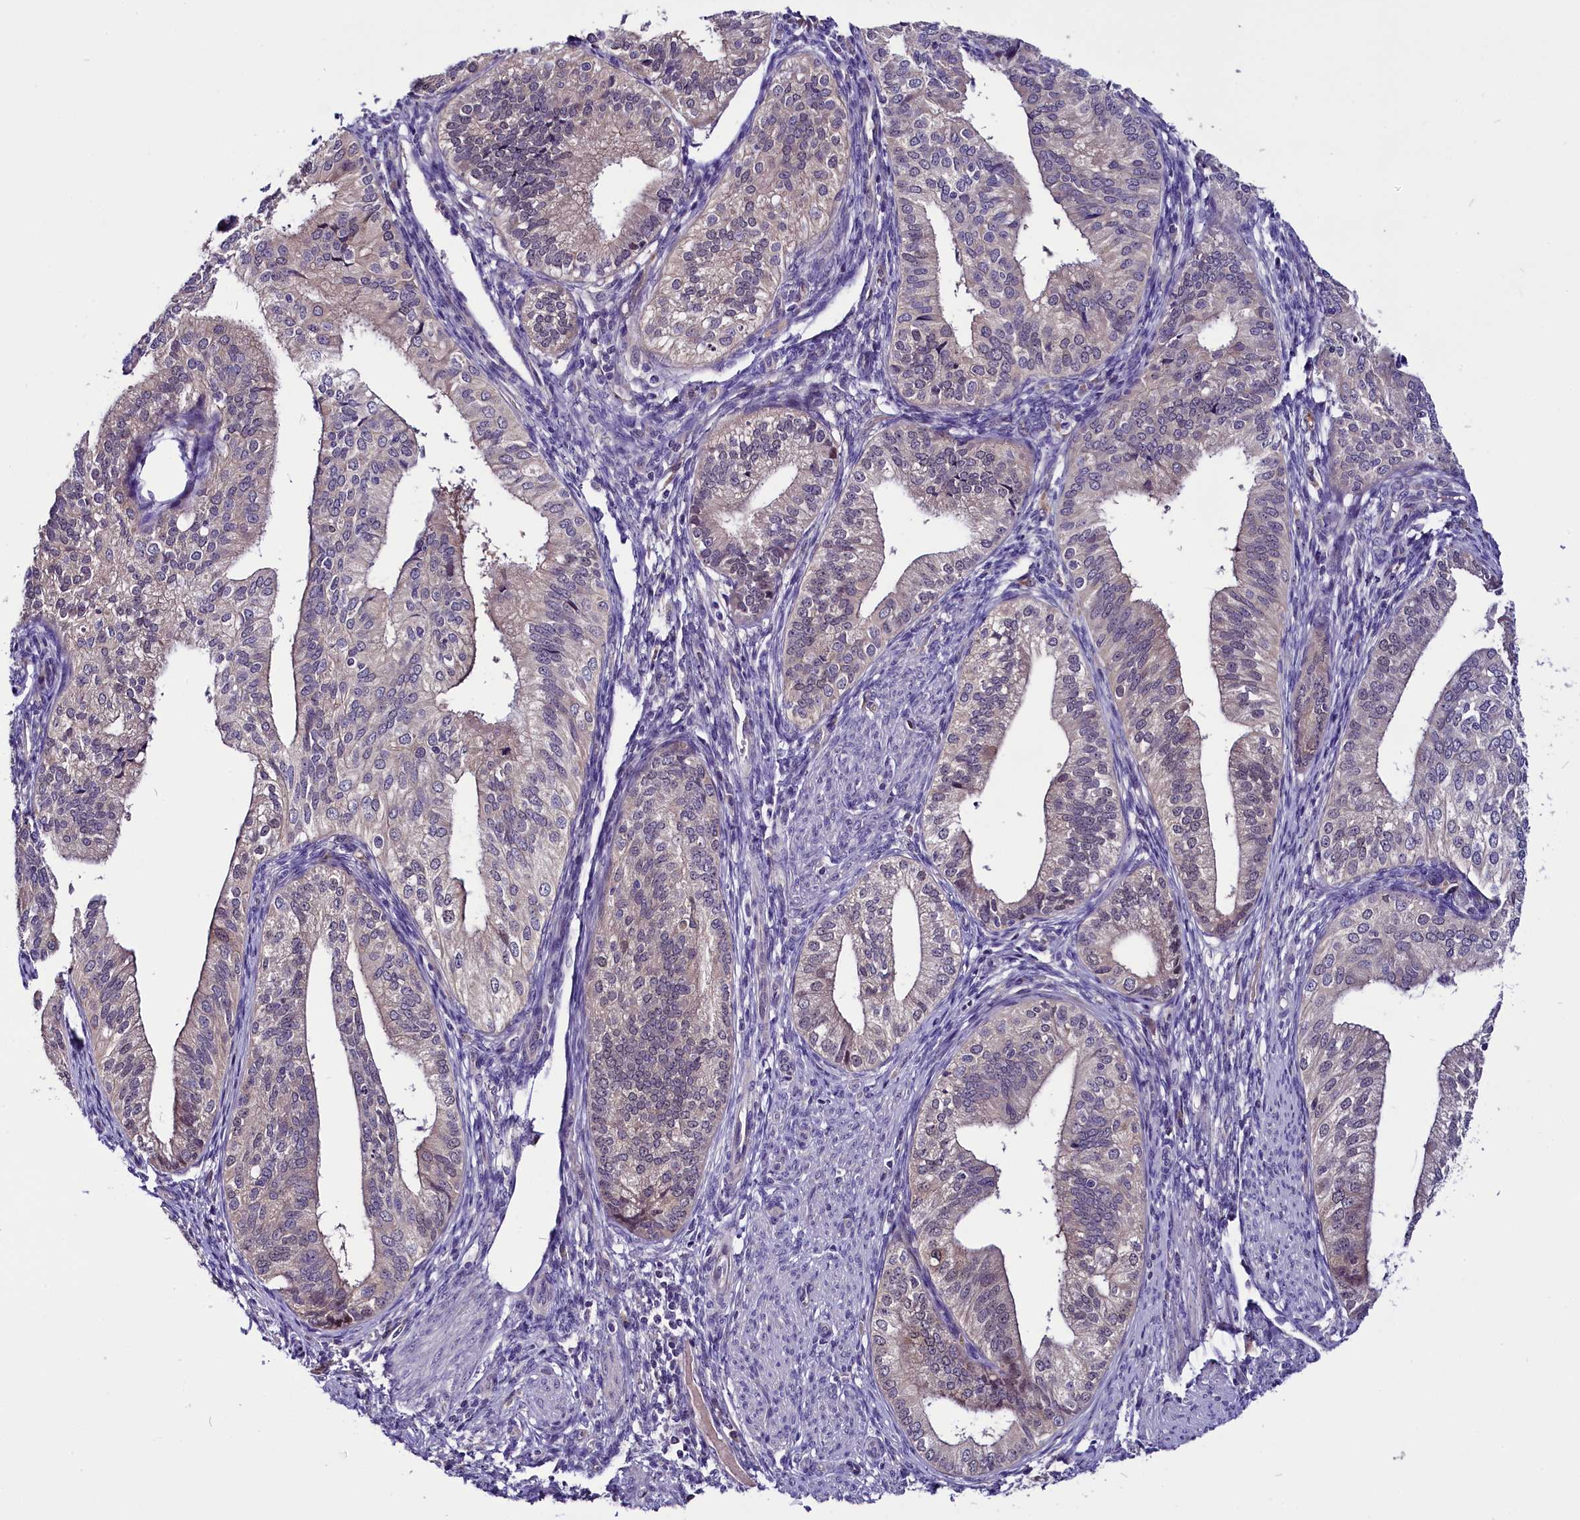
{"staining": {"intensity": "weak", "quantity": "<25%", "location": "nuclear"}, "tissue": "endometrial cancer", "cell_type": "Tumor cells", "image_type": "cancer", "snomed": [{"axis": "morphology", "description": "Adenocarcinoma, NOS"}, {"axis": "topography", "description": "Endometrium"}], "caption": "High power microscopy photomicrograph of an immunohistochemistry (IHC) photomicrograph of endometrial cancer (adenocarcinoma), revealing no significant staining in tumor cells.", "gene": "C9orf40", "patient": {"sex": "female", "age": 50}}